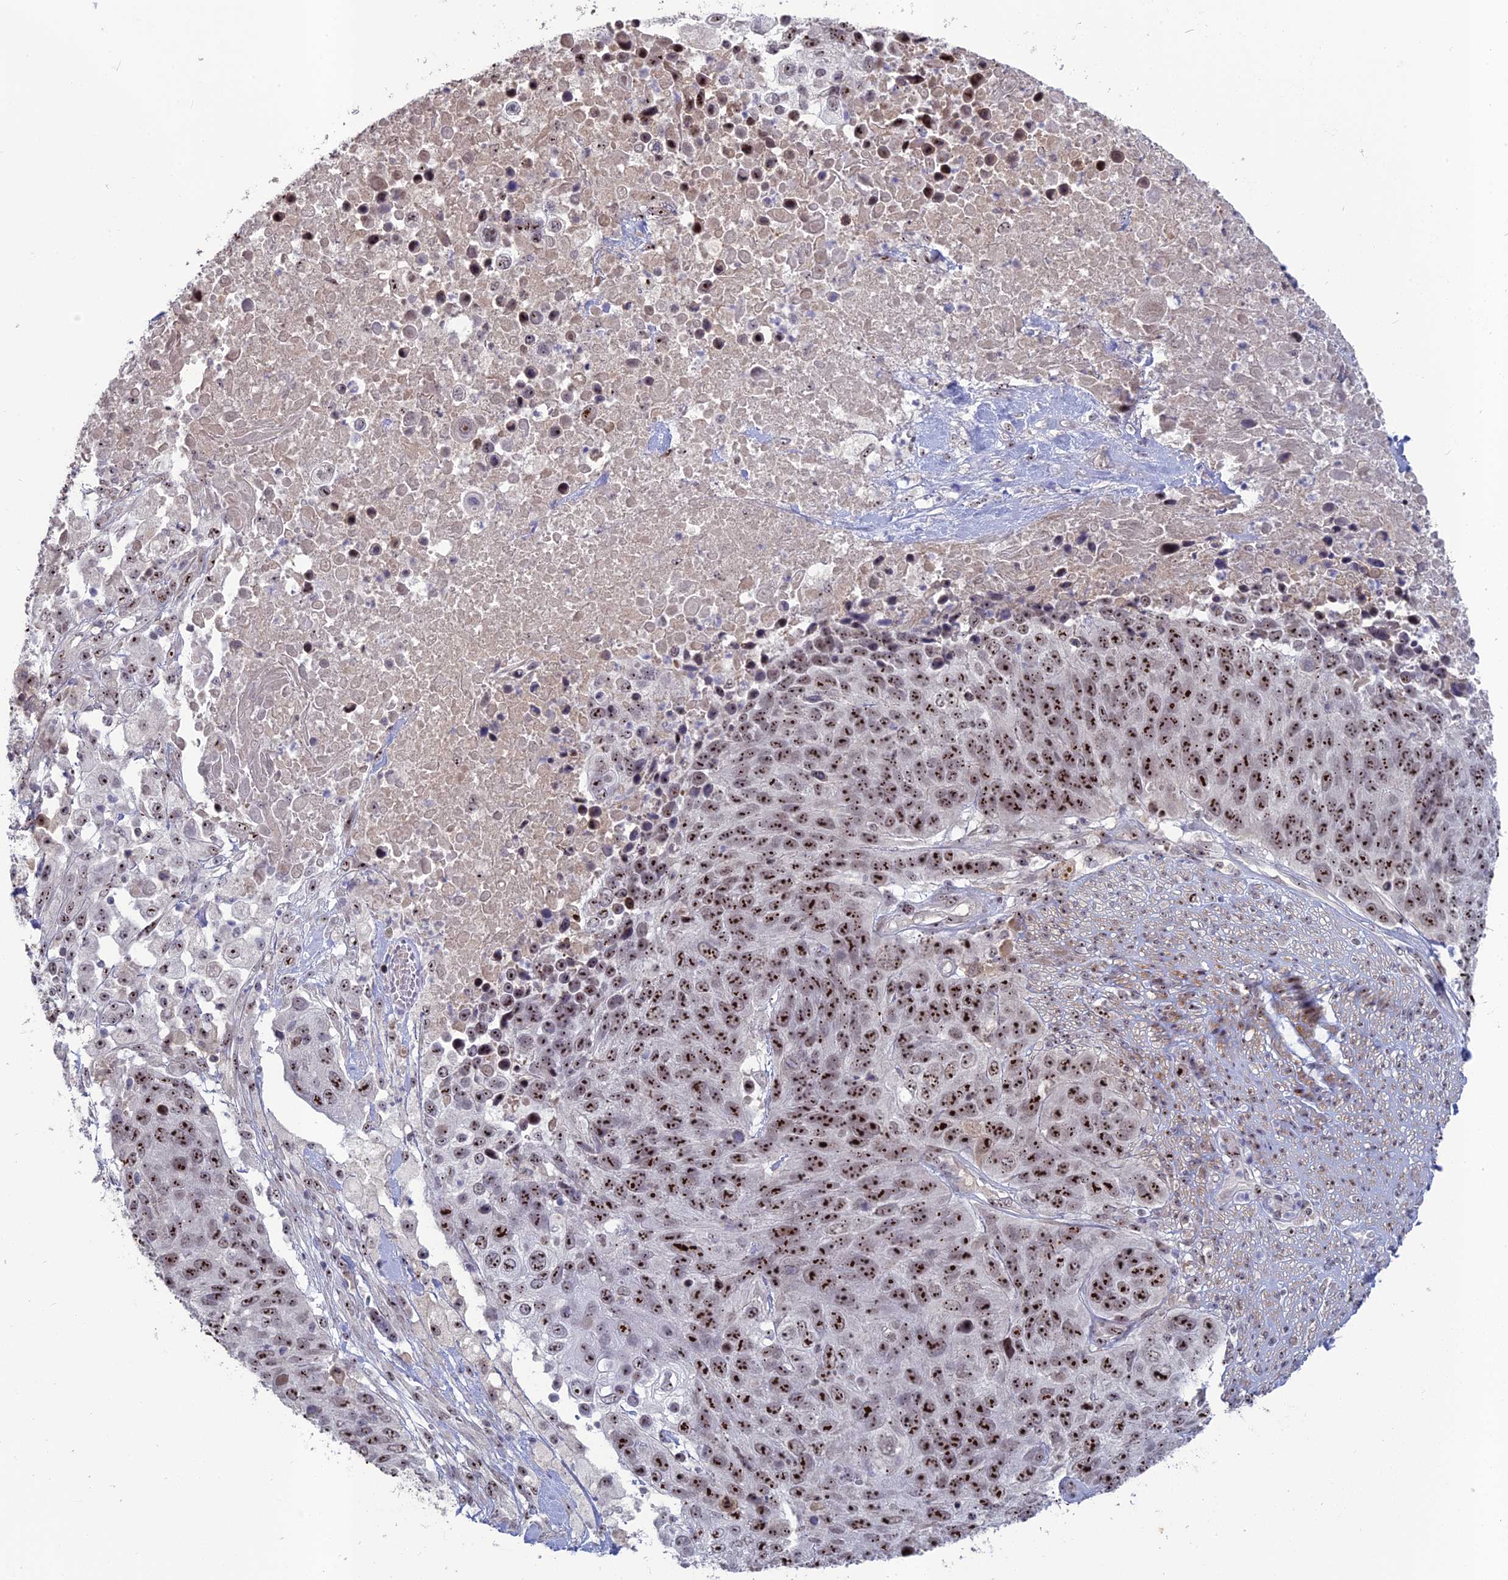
{"staining": {"intensity": "strong", "quantity": ">75%", "location": "nuclear"}, "tissue": "lung cancer", "cell_type": "Tumor cells", "image_type": "cancer", "snomed": [{"axis": "morphology", "description": "Normal tissue, NOS"}, {"axis": "morphology", "description": "Squamous cell carcinoma, NOS"}, {"axis": "topography", "description": "Lymph node"}, {"axis": "topography", "description": "Lung"}], "caption": "A brown stain highlights strong nuclear staining of a protein in human lung cancer tumor cells.", "gene": "FAM131A", "patient": {"sex": "male", "age": 66}}